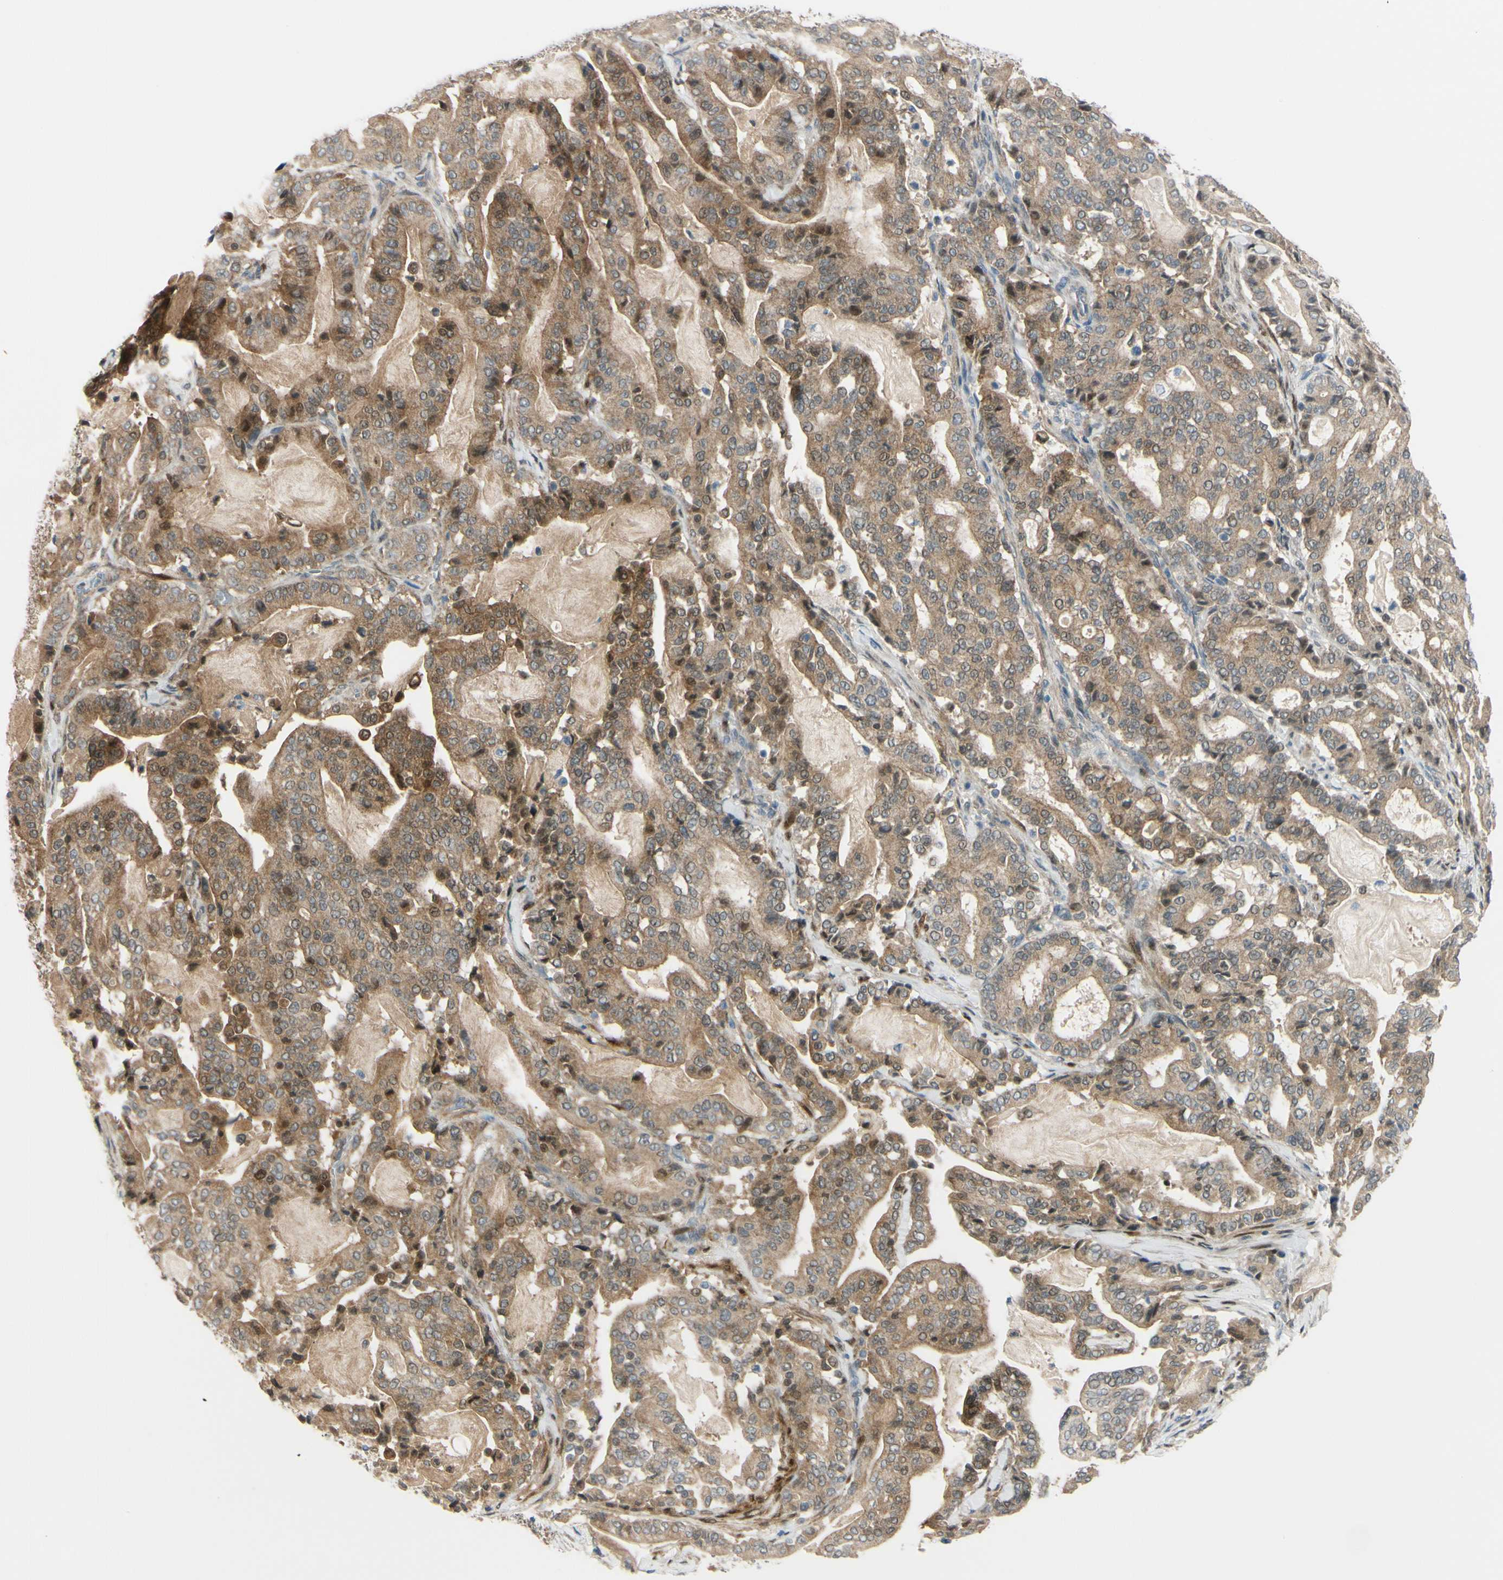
{"staining": {"intensity": "moderate", "quantity": ">75%", "location": "cytoplasmic/membranous"}, "tissue": "pancreatic cancer", "cell_type": "Tumor cells", "image_type": "cancer", "snomed": [{"axis": "morphology", "description": "Adenocarcinoma, NOS"}, {"axis": "topography", "description": "Pancreas"}], "caption": "High-power microscopy captured an immunohistochemistry histopathology image of pancreatic adenocarcinoma, revealing moderate cytoplasmic/membranous expression in approximately >75% of tumor cells. The protein of interest is shown in brown color, while the nuclei are stained blue.", "gene": "FHL2", "patient": {"sex": "male", "age": 63}}